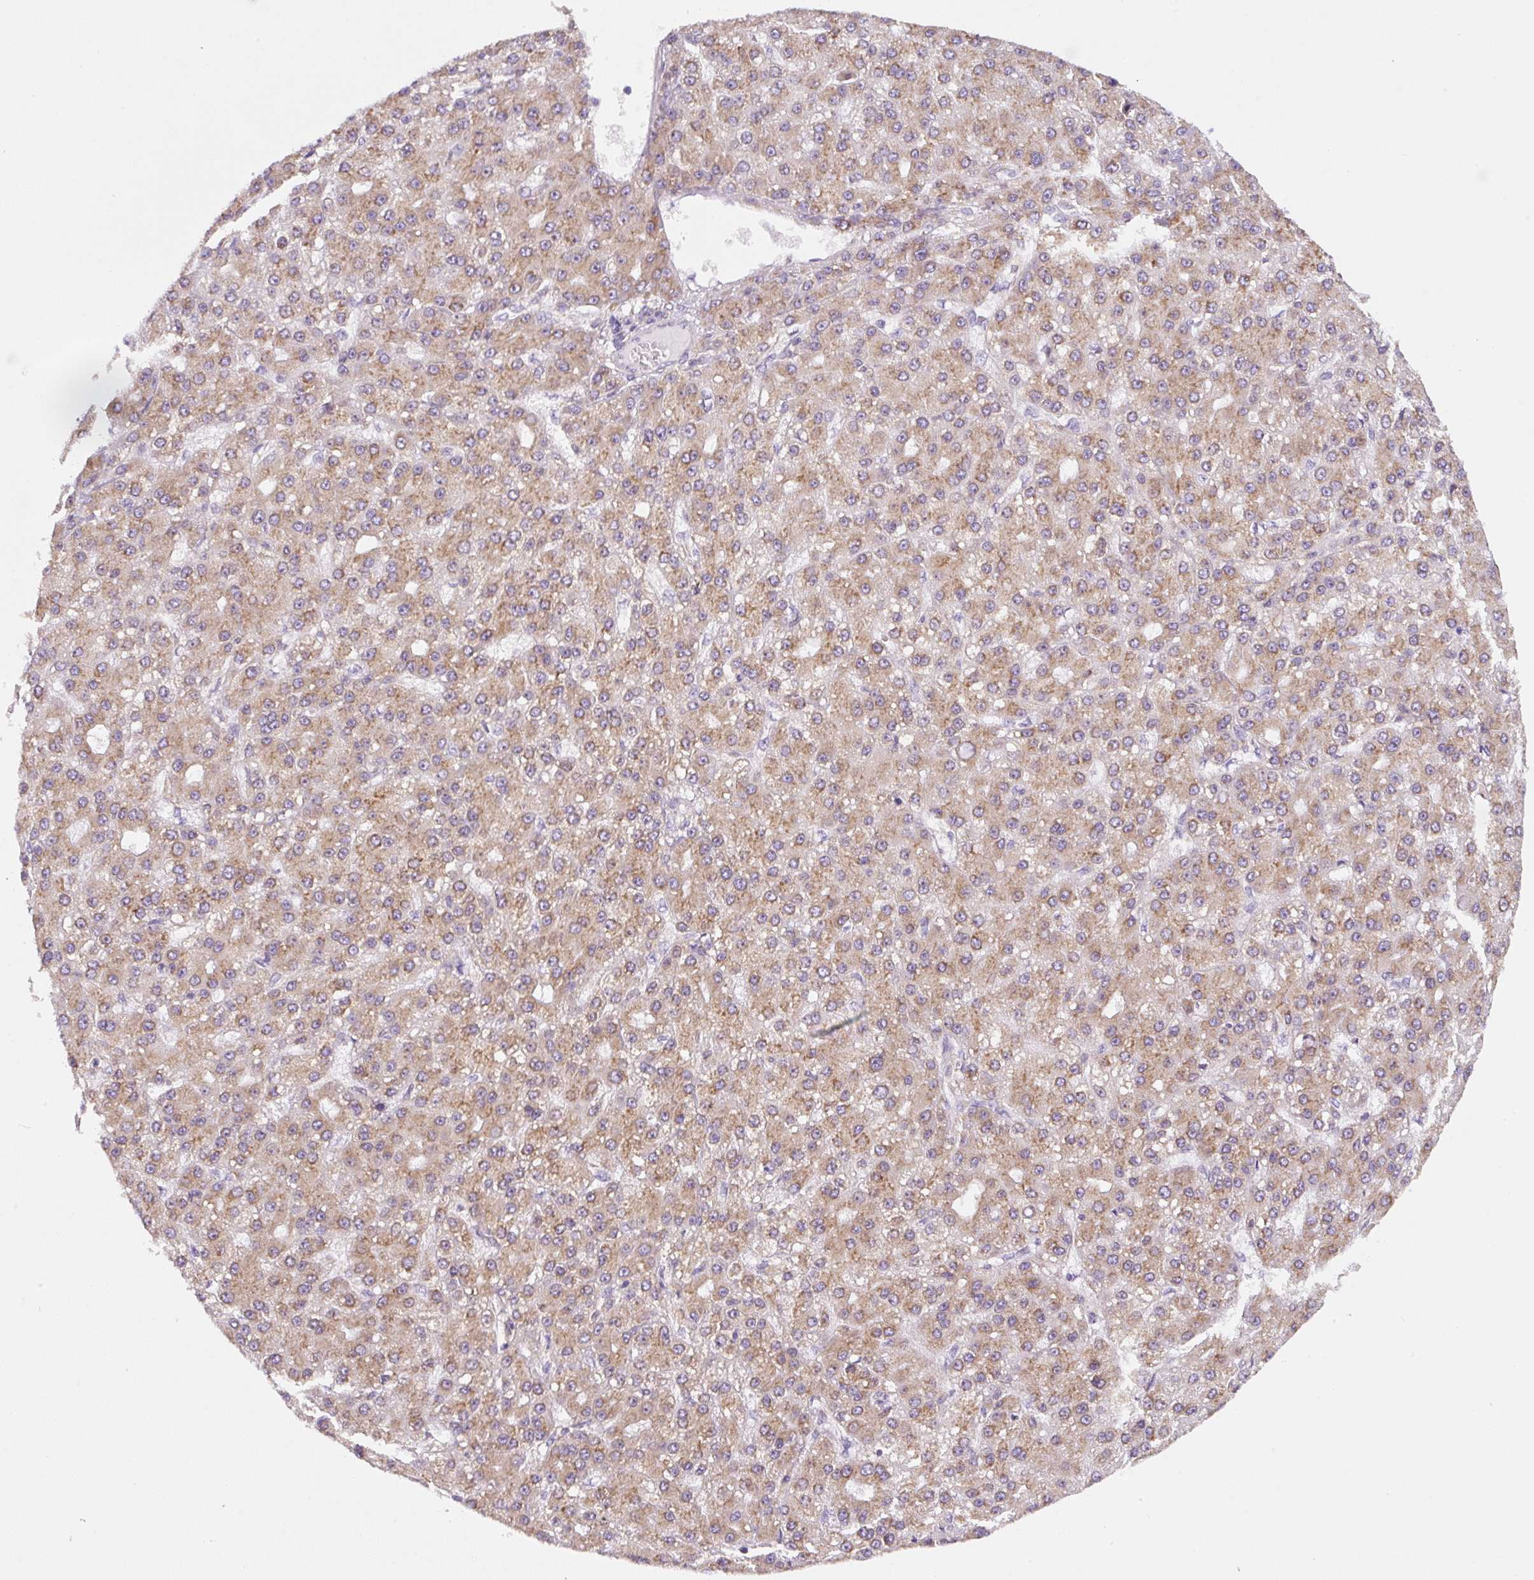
{"staining": {"intensity": "moderate", "quantity": ">75%", "location": "cytoplasmic/membranous"}, "tissue": "liver cancer", "cell_type": "Tumor cells", "image_type": "cancer", "snomed": [{"axis": "morphology", "description": "Carcinoma, Hepatocellular, NOS"}, {"axis": "topography", "description": "Liver"}], "caption": "IHC of human hepatocellular carcinoma (liver) reveals medium levels of moderate cytoplasmic/membranous positivity in approximately >75% of tumor cells. (Brightfield microscopy of DAB IHC at high magnification).", "gene": "DDOST", "patient": {"sex": "male", "age": 67}}